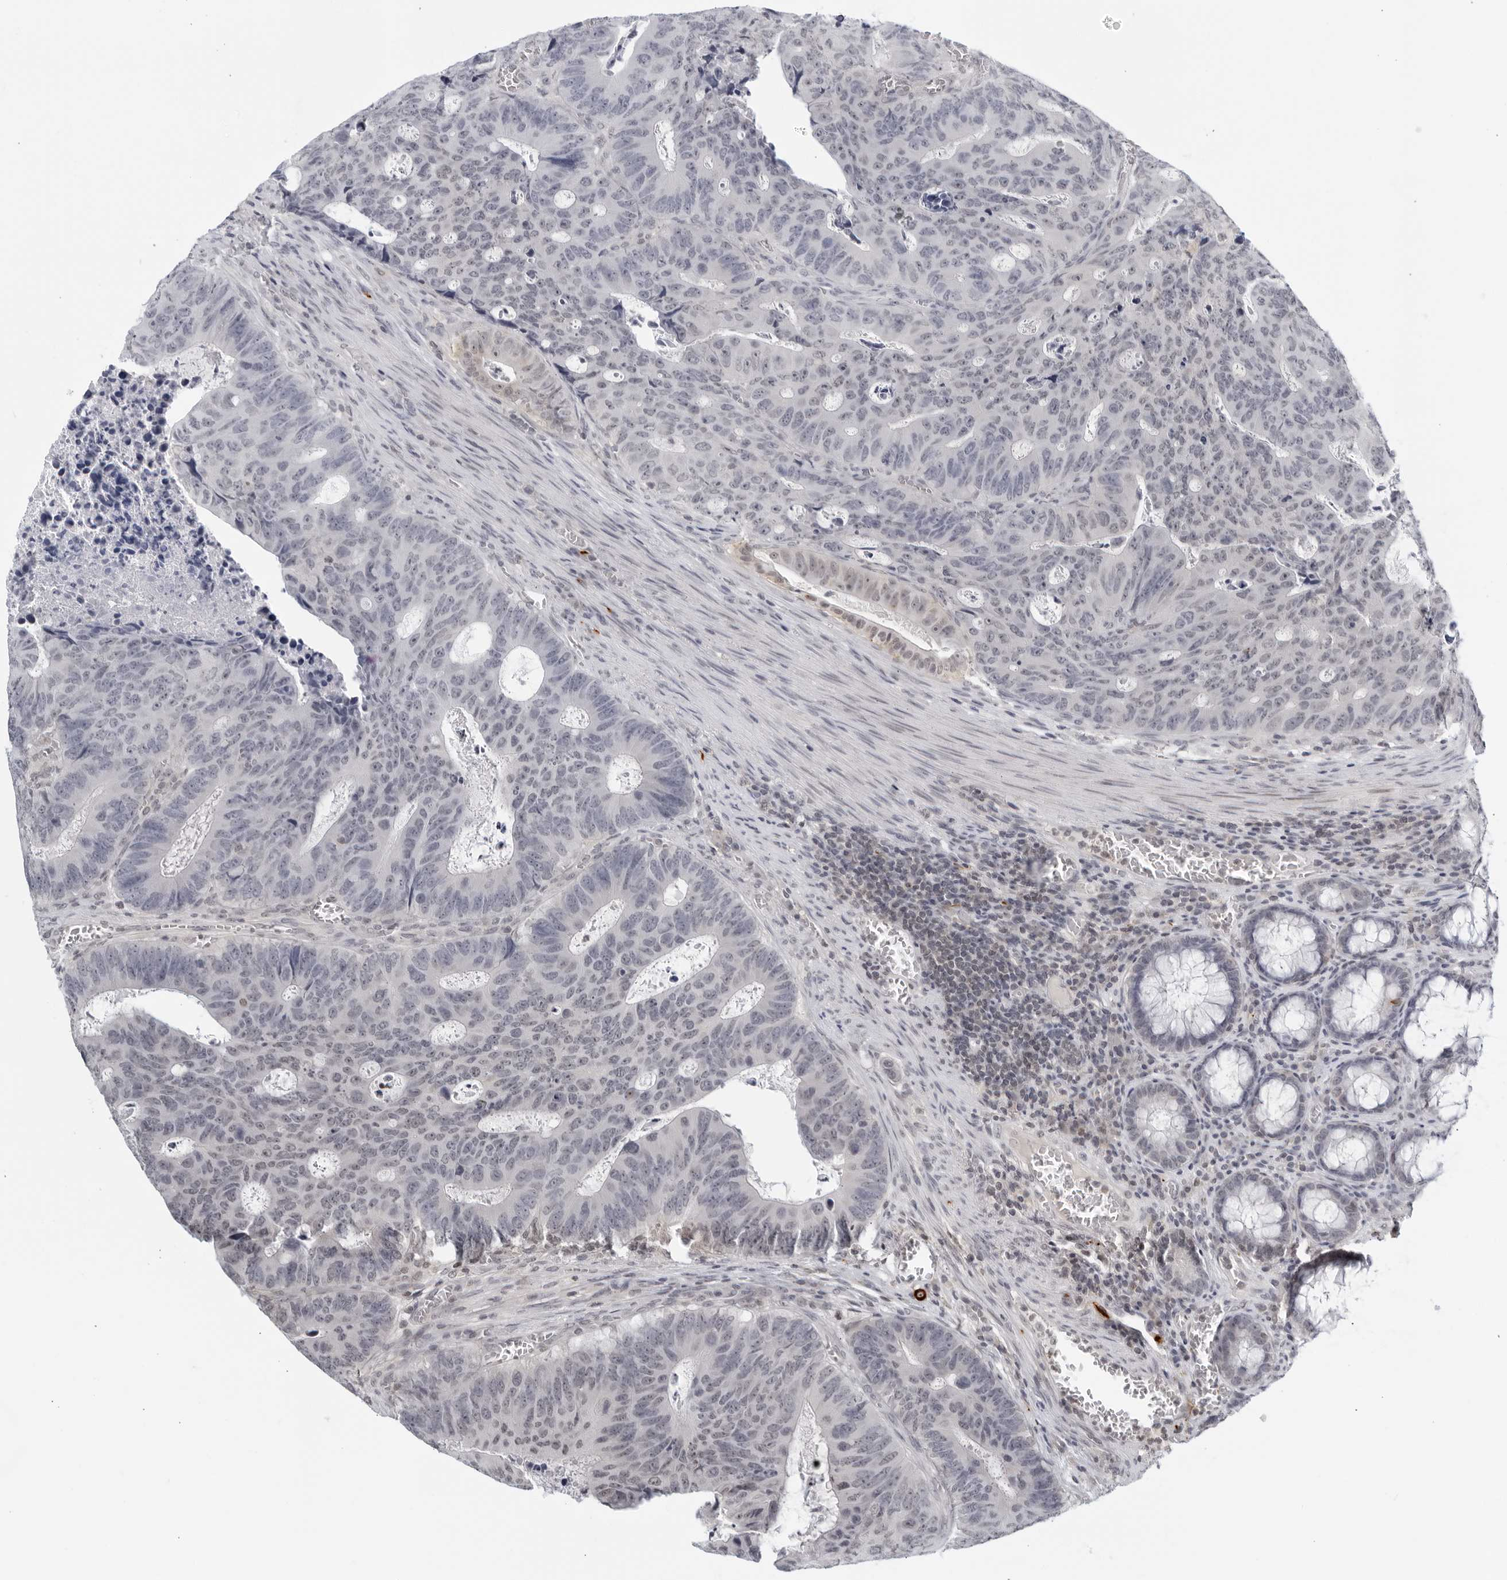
{"staining": {"intensity": "weak", "quantity": "<25%", "location": "nuclear"}, "tissue": "colorectal cancer", "cell_type": "Tumor cells", "image_type": "cancer", "snomed": [{"axis": "morphology", "description": "Adenocarcinoma, NOS"}, {"axis": "topography", "description": "Colon"}], "caption": "DAB immunohistochemical staining of colorectal adenocarcinoma demonstrates no significant staining in tumor cells.", "gene": "CC2D1B", "patient": {"sex": "male", "age": 87}}